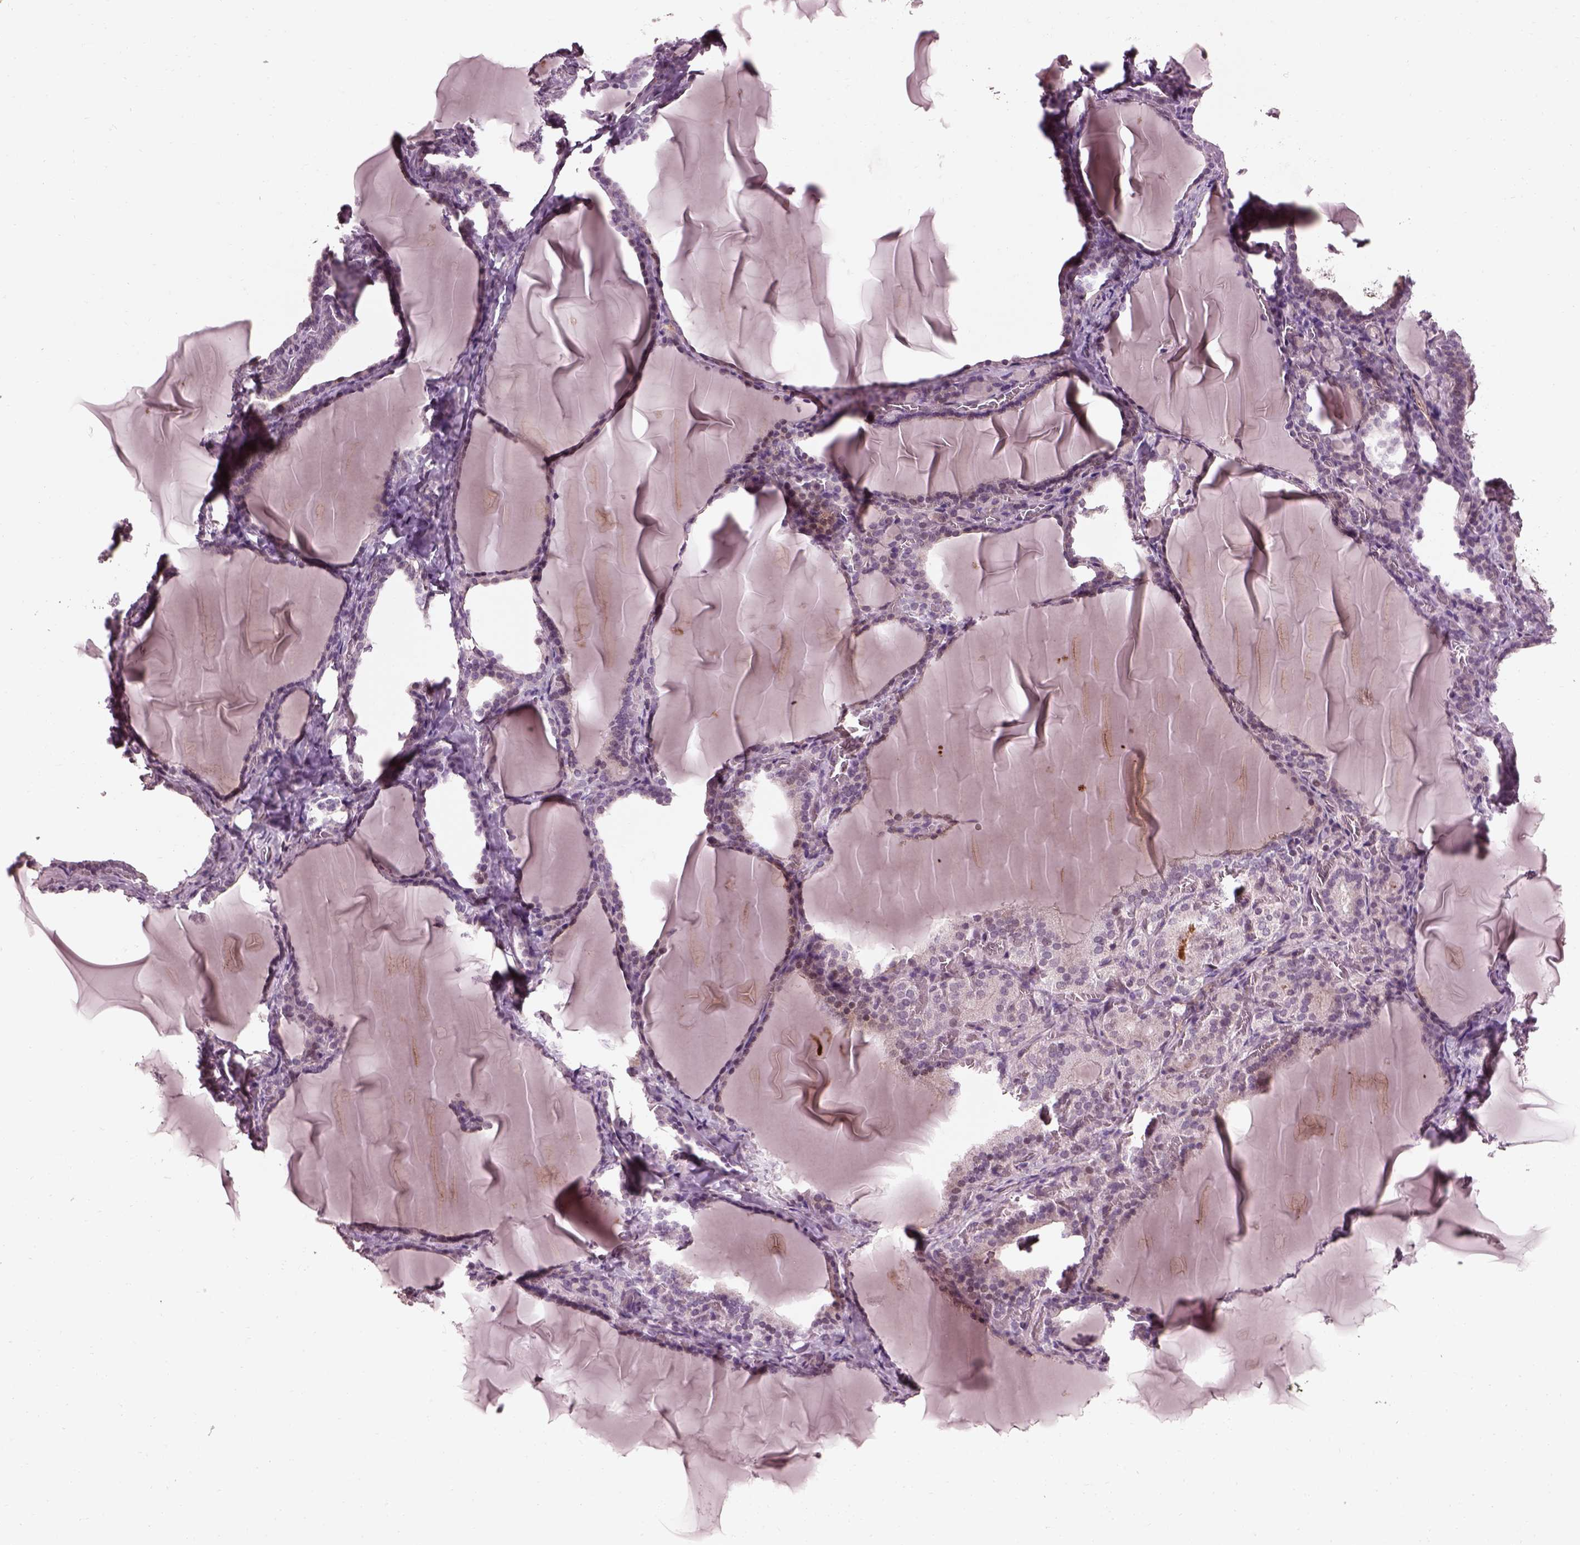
{"staining": {"intensity": "negative", "quantity": "none", "location": "none"}, "tissue": "thyroid gland", "cell_type": "Glandular cells", "image_type": "normal", "snomed": [{"axis": "morphology", "description": "Normal tissue, NOS"}, {"axis": "morphology", "description": "Hyperplasia, NOS"}, {"axis": "topography", "description": "Thyroid gland"}], "caption": "The photomicrograph shows no significant positivity in glandular cells of thyroid gland.", "gene": "EFEMP1", "patient": {"sex": "female", "age": 27}}